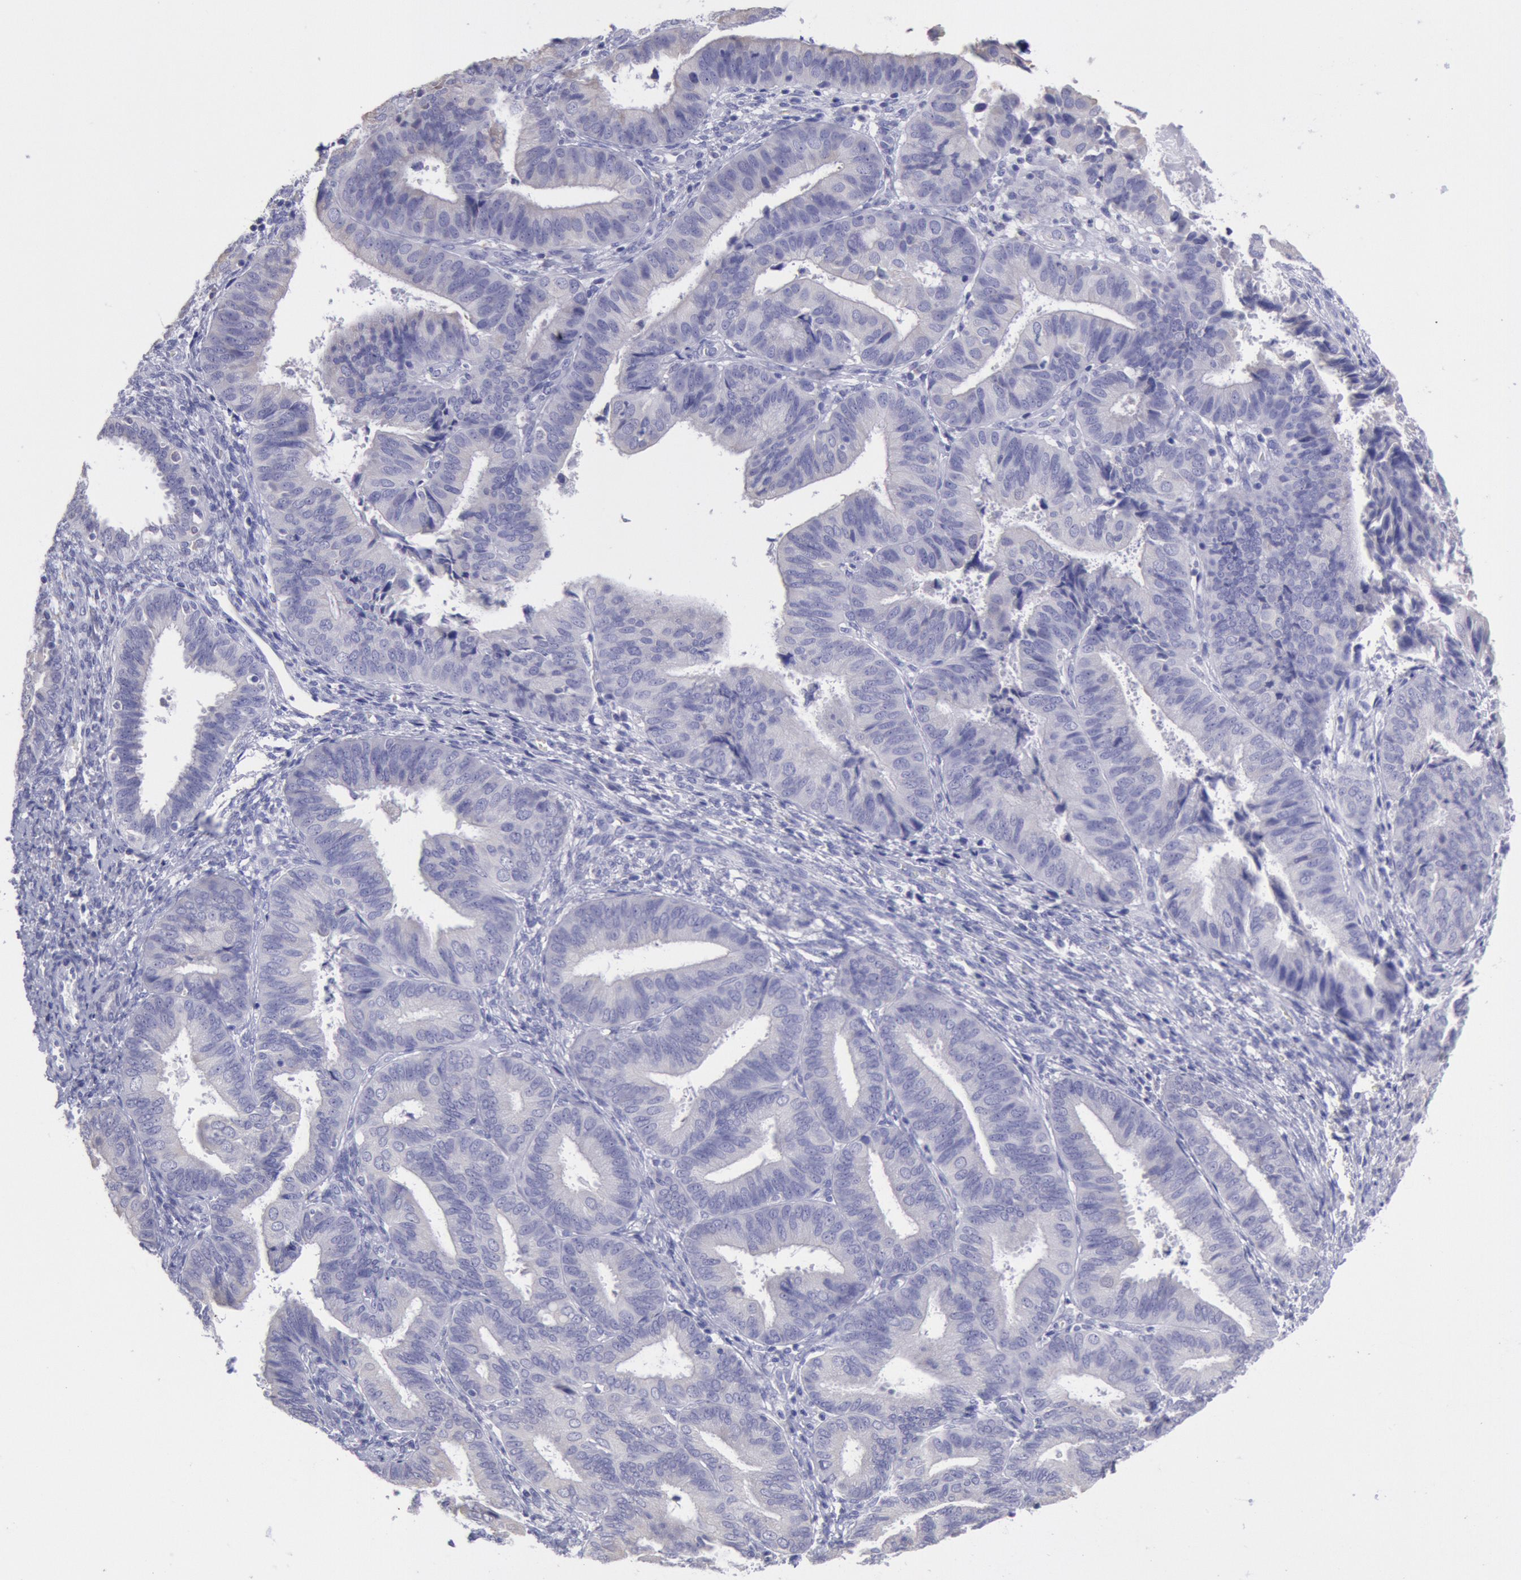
{"staining": {"intensity": "negative", "quantity": "none", "location": "none"}, "tissue": "endometrial cancer", "cell_type": "Tumor cells", "image_type": "cancer", "snomed": [{"axis": "morphology", "description": "Adenocarcinoma, NOS"}, {"axis": "topography", "description": "Endometrium"}], "caption": "Endometrial cancer was stained to show a protein in brown. There is no significant staining in tumor cells. (DAB immunohistochemistry with hematoxylin counter stain).", "gene": "MYH7", "patient": {"sex": "female", "age": 63}}